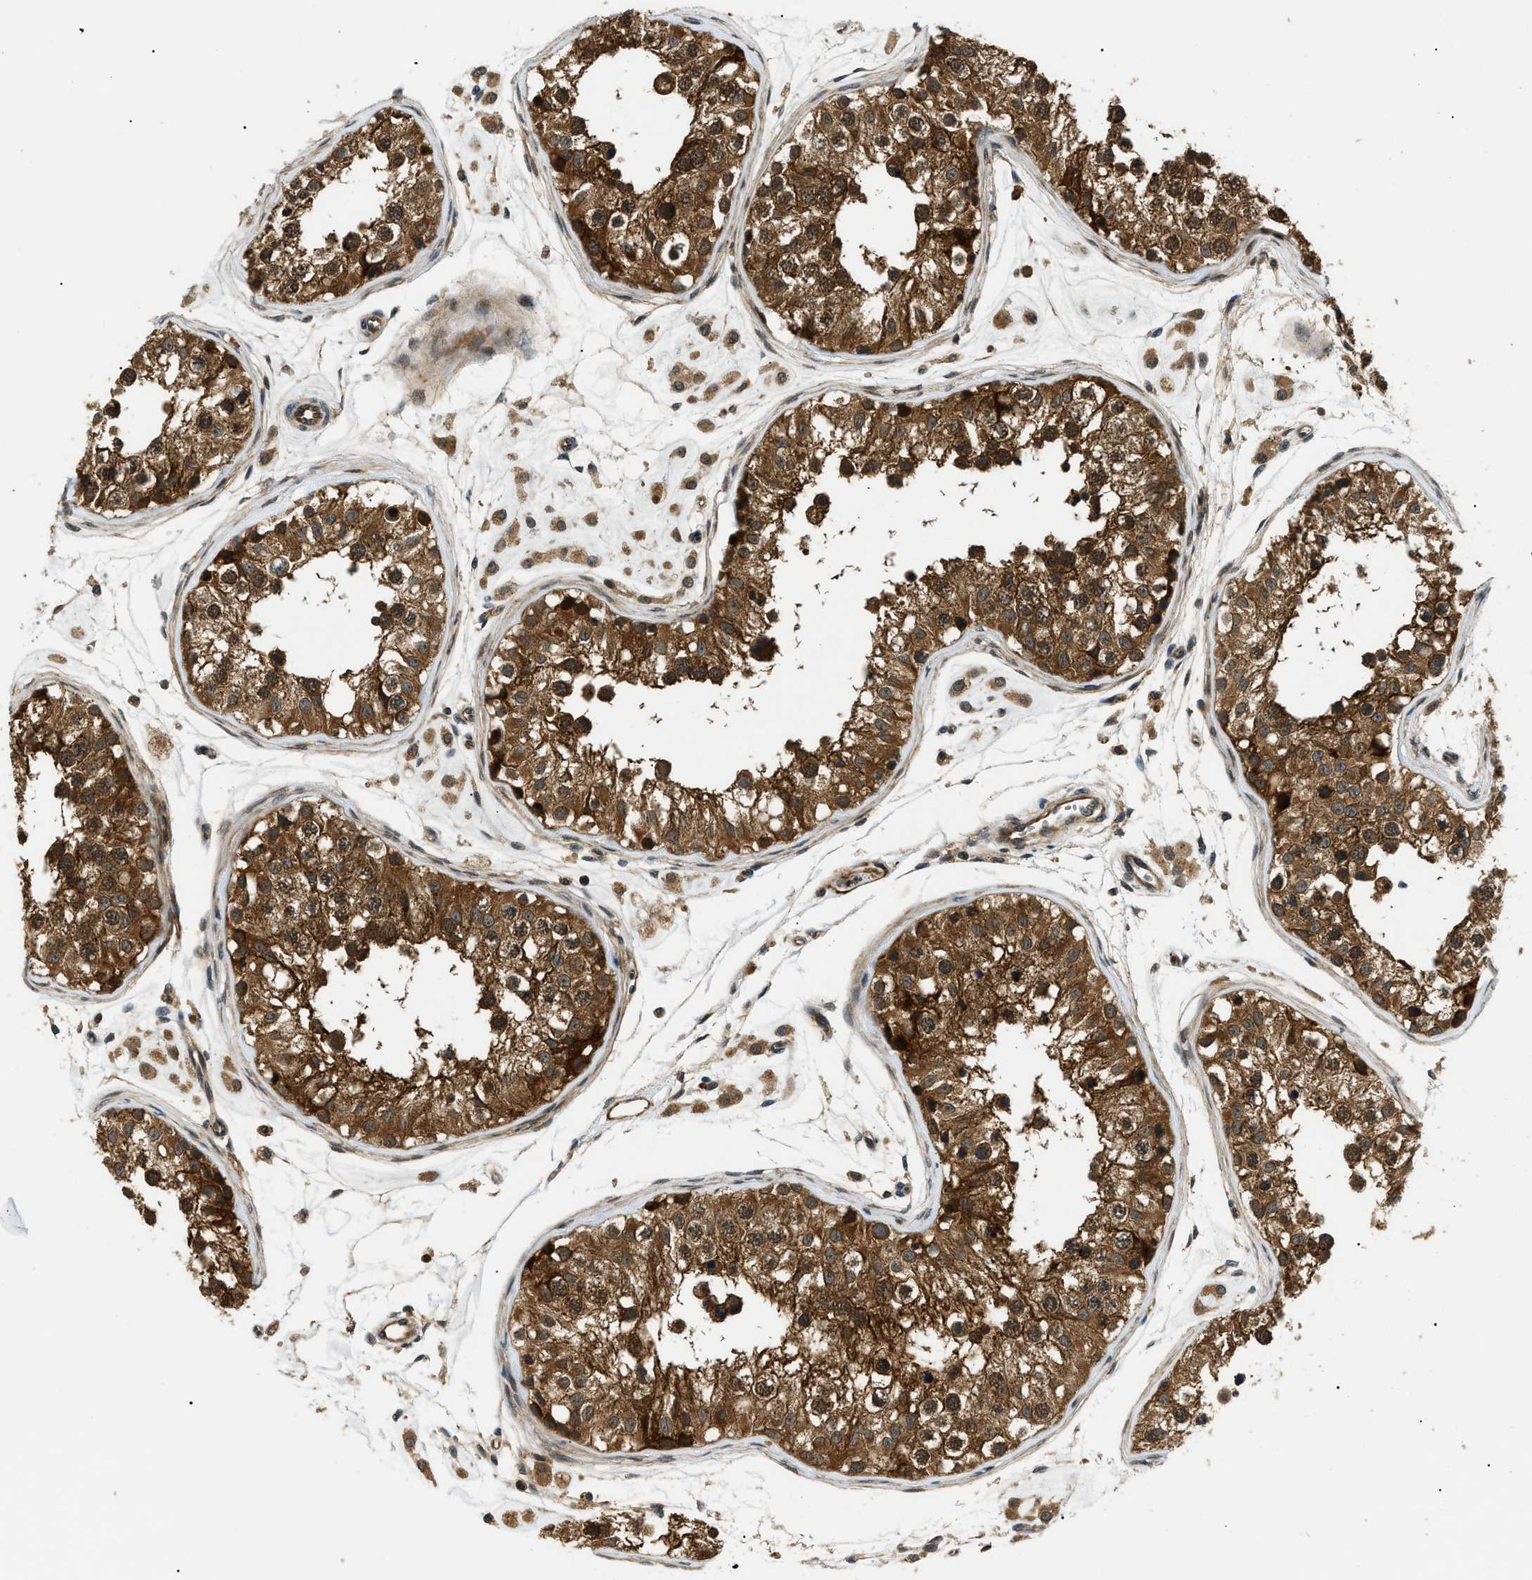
{"staining": {"intensity": "strong", "quantity": ">75%", "location": "cytoplasmic/membranous"}, "tissue": "testis", "cell_type": "Cells in seminiferous ducts", "image_type": "normal", "snomed": [{"axis": "morphology", "description": "Normal tissue, NOS"}, {"axis": "morphology", "description": "Adenocarcinoma, metastatic, NOS"}, {"axis": "topography", "description": "Testis"}], "caption": "Normal testis displays strong cytoplasmic/membranous expression in approximately >75% of cells in seminiferous ducts, visualized by immunohistochemistry.", "gene": "ATP6AP1", "patient": {"sex": "male", "age": 26}}